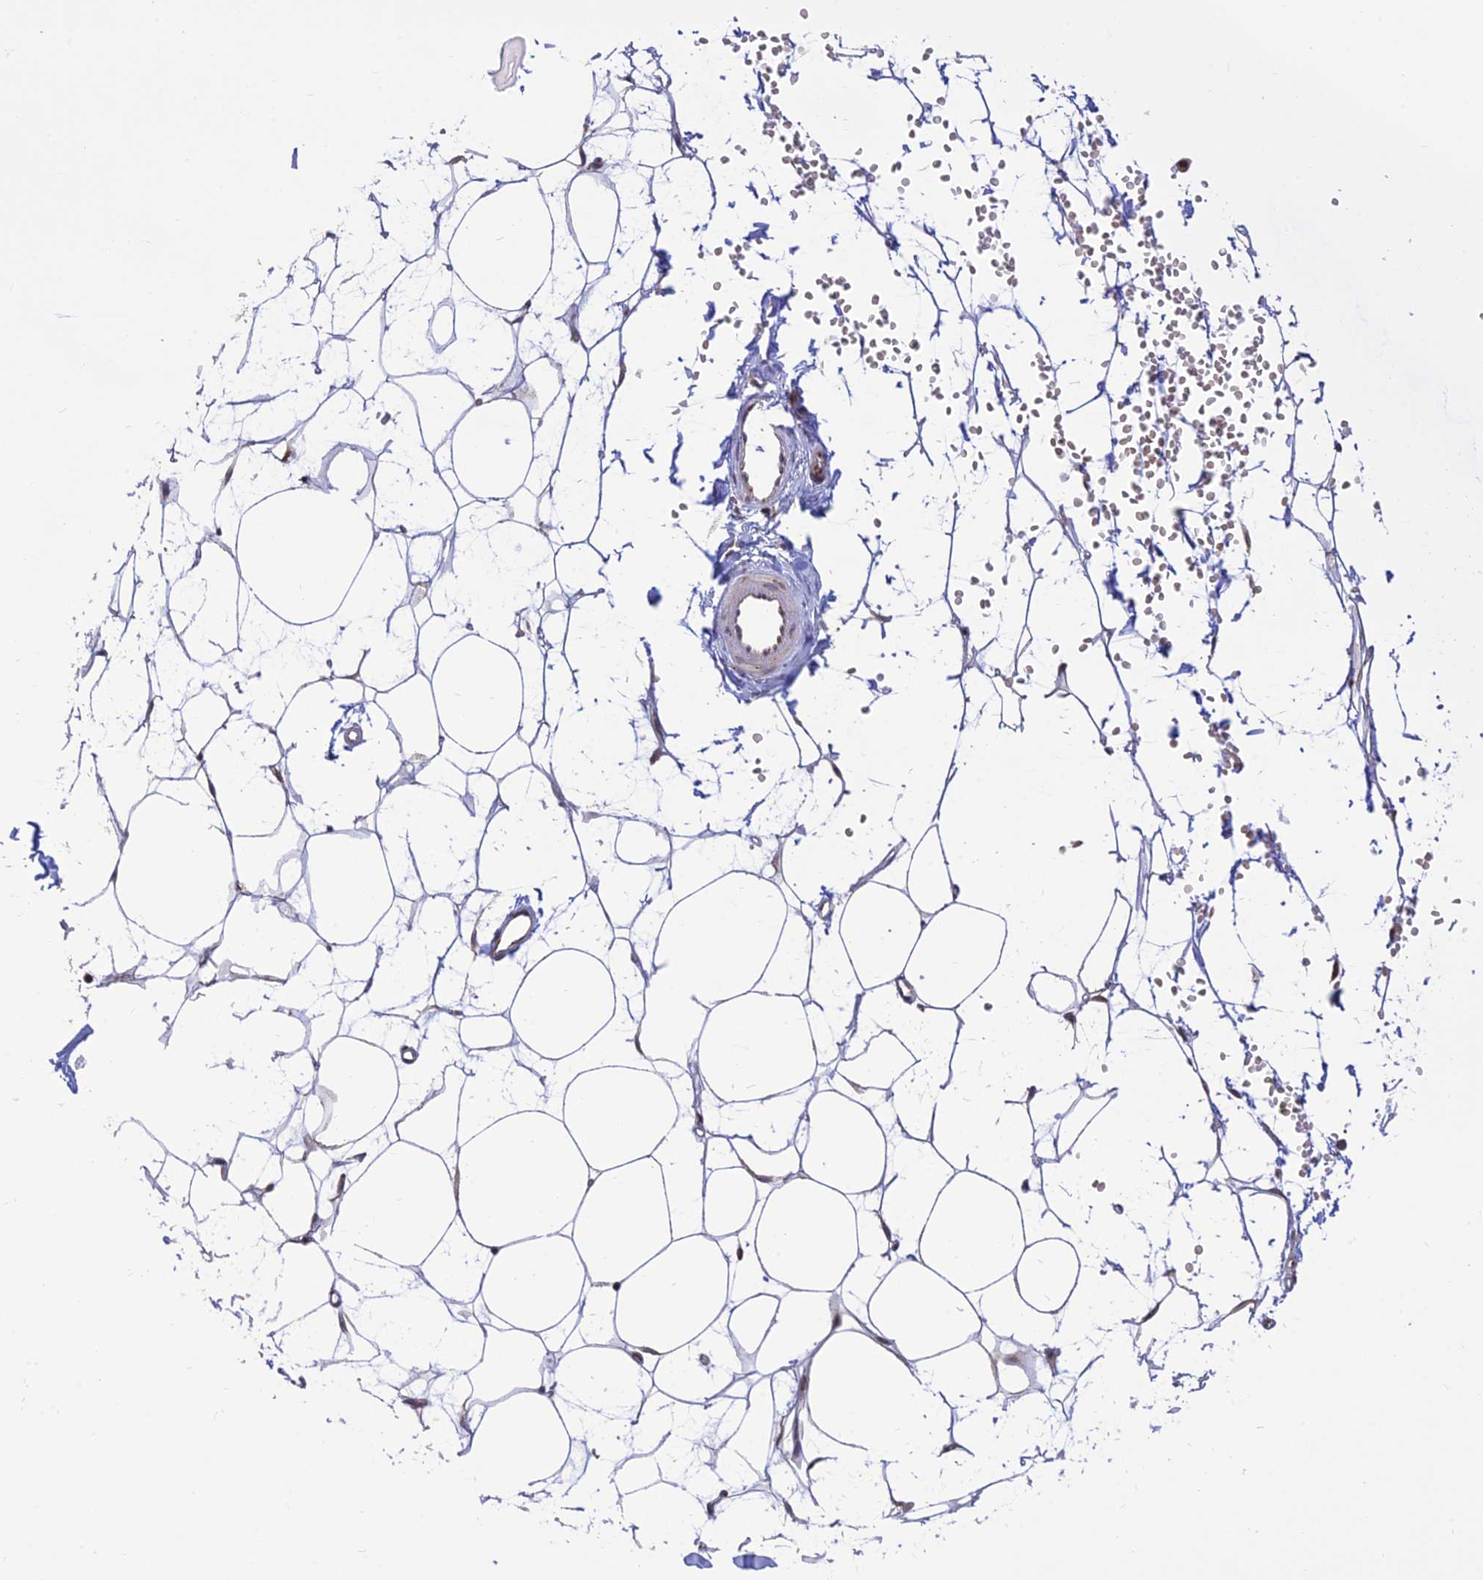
{"staining": {"intensity": "negative", "quantity": "none", "location": "none"}, "tissue": "adipose tissue", "cell_type": "Adipocytes", "image_type": "normal", "snomed": [{"axis": "morphology", "description": "Normal tissue, NOS"}, {"axis": "topography", "description": "Breast"}], "caption": "Adipocytes are negative for brown protein staining in normal adipose tissue. (DAB (3,3'-diaminobenzidine) immunohistochemistry (IHC) with hematoxylin counter stain).", "gene": "GOLGA3", "patient": {"sex": "female", "age": 23}}